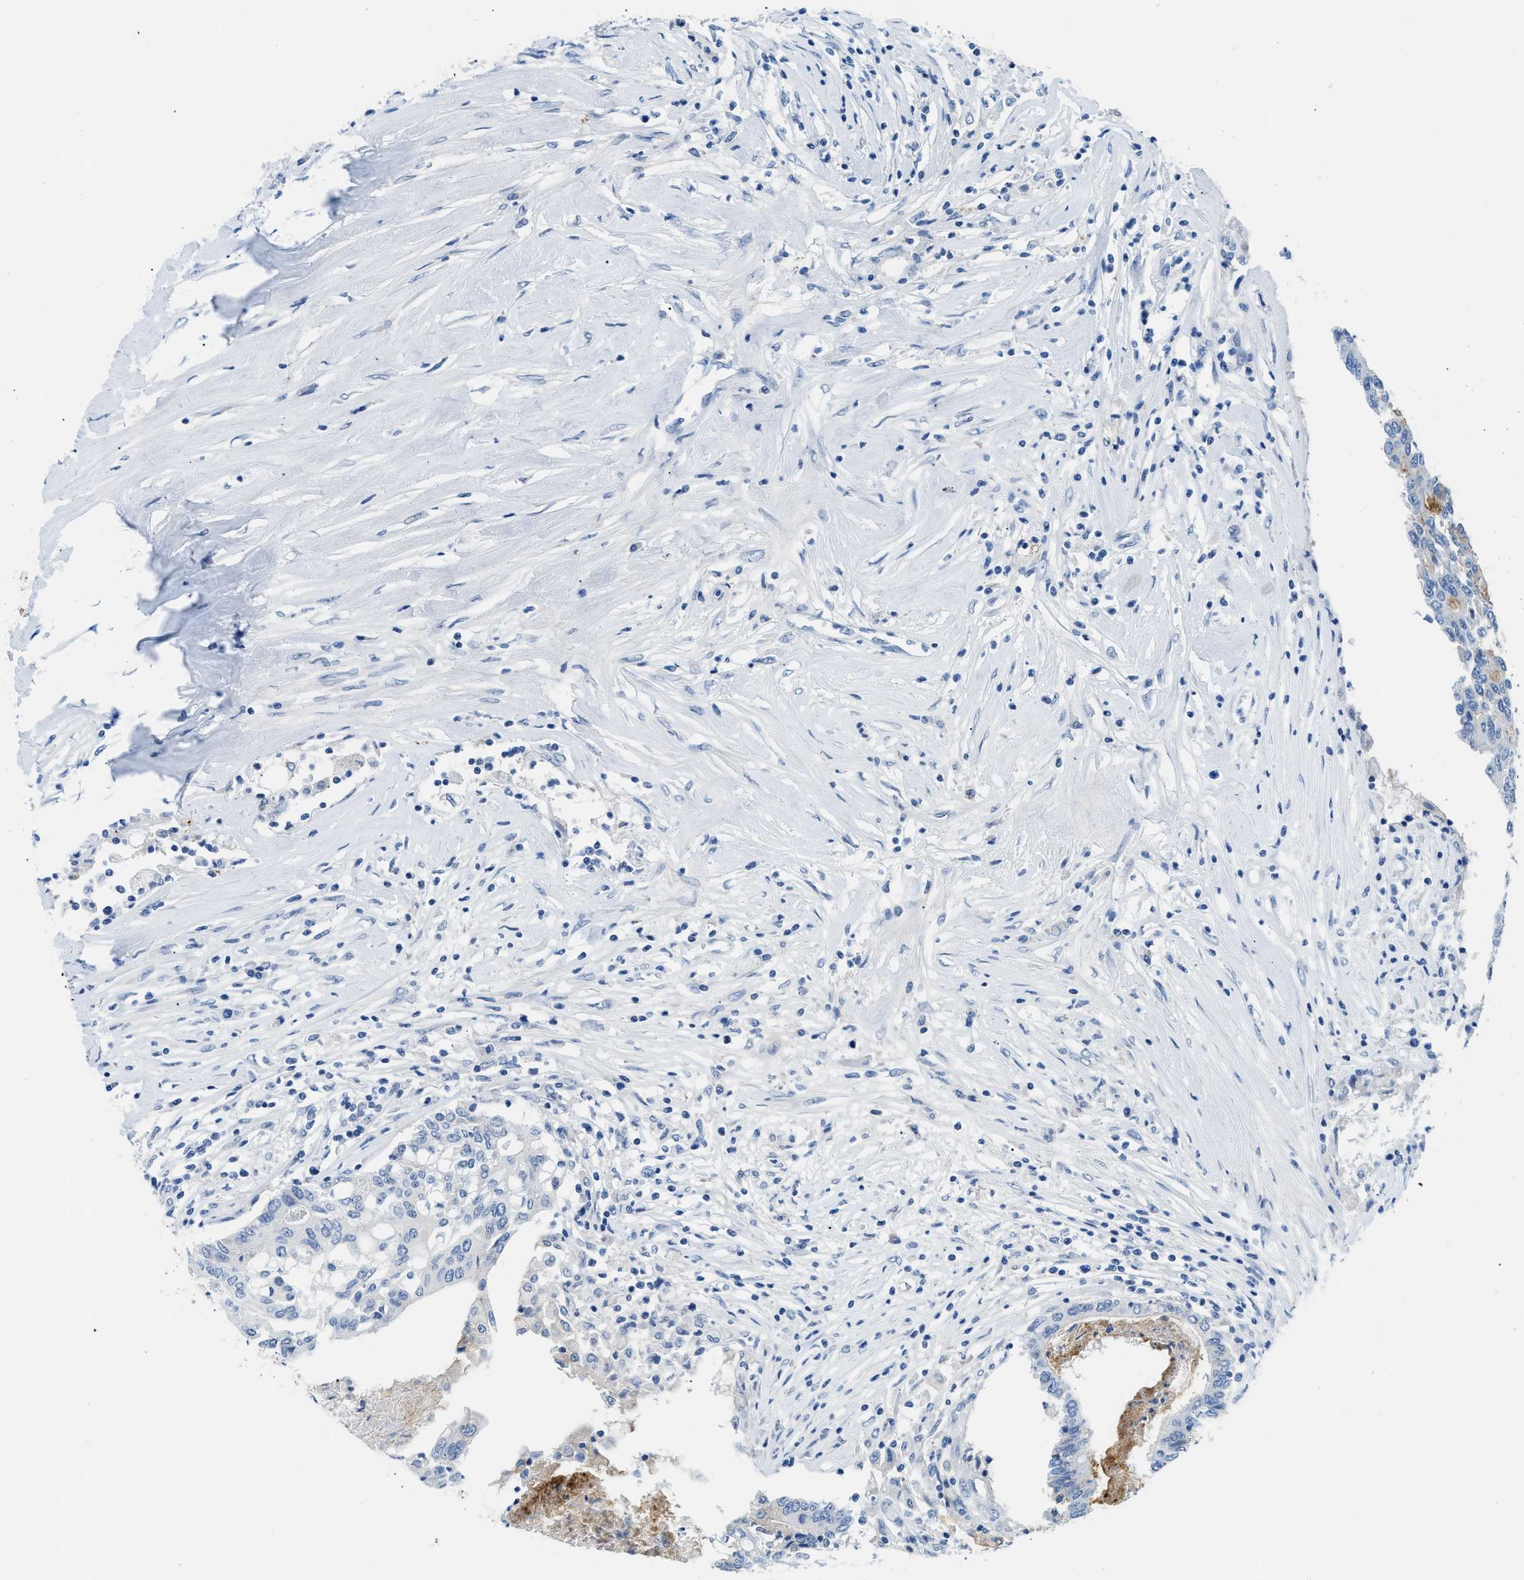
{"staining": {"intensity": "negative", "quantity": "none", "location": "none"}, "tissue": "colorectal cancer", "cell_type": "Tumor cells", "image_type": "cancer", "snomed": [{"axis": "morphology", "description": "Adenocarcinoma, NOS"}, {"axis": "topography", "description": "Rectum"}], "caption": "Colorectal cancer (adenocarcinoma) stained for a protein using immunohistochemistry displays no staining tumor cells.", "gene": "MBL2", "patient": {"sex": "male", "age": 63}}